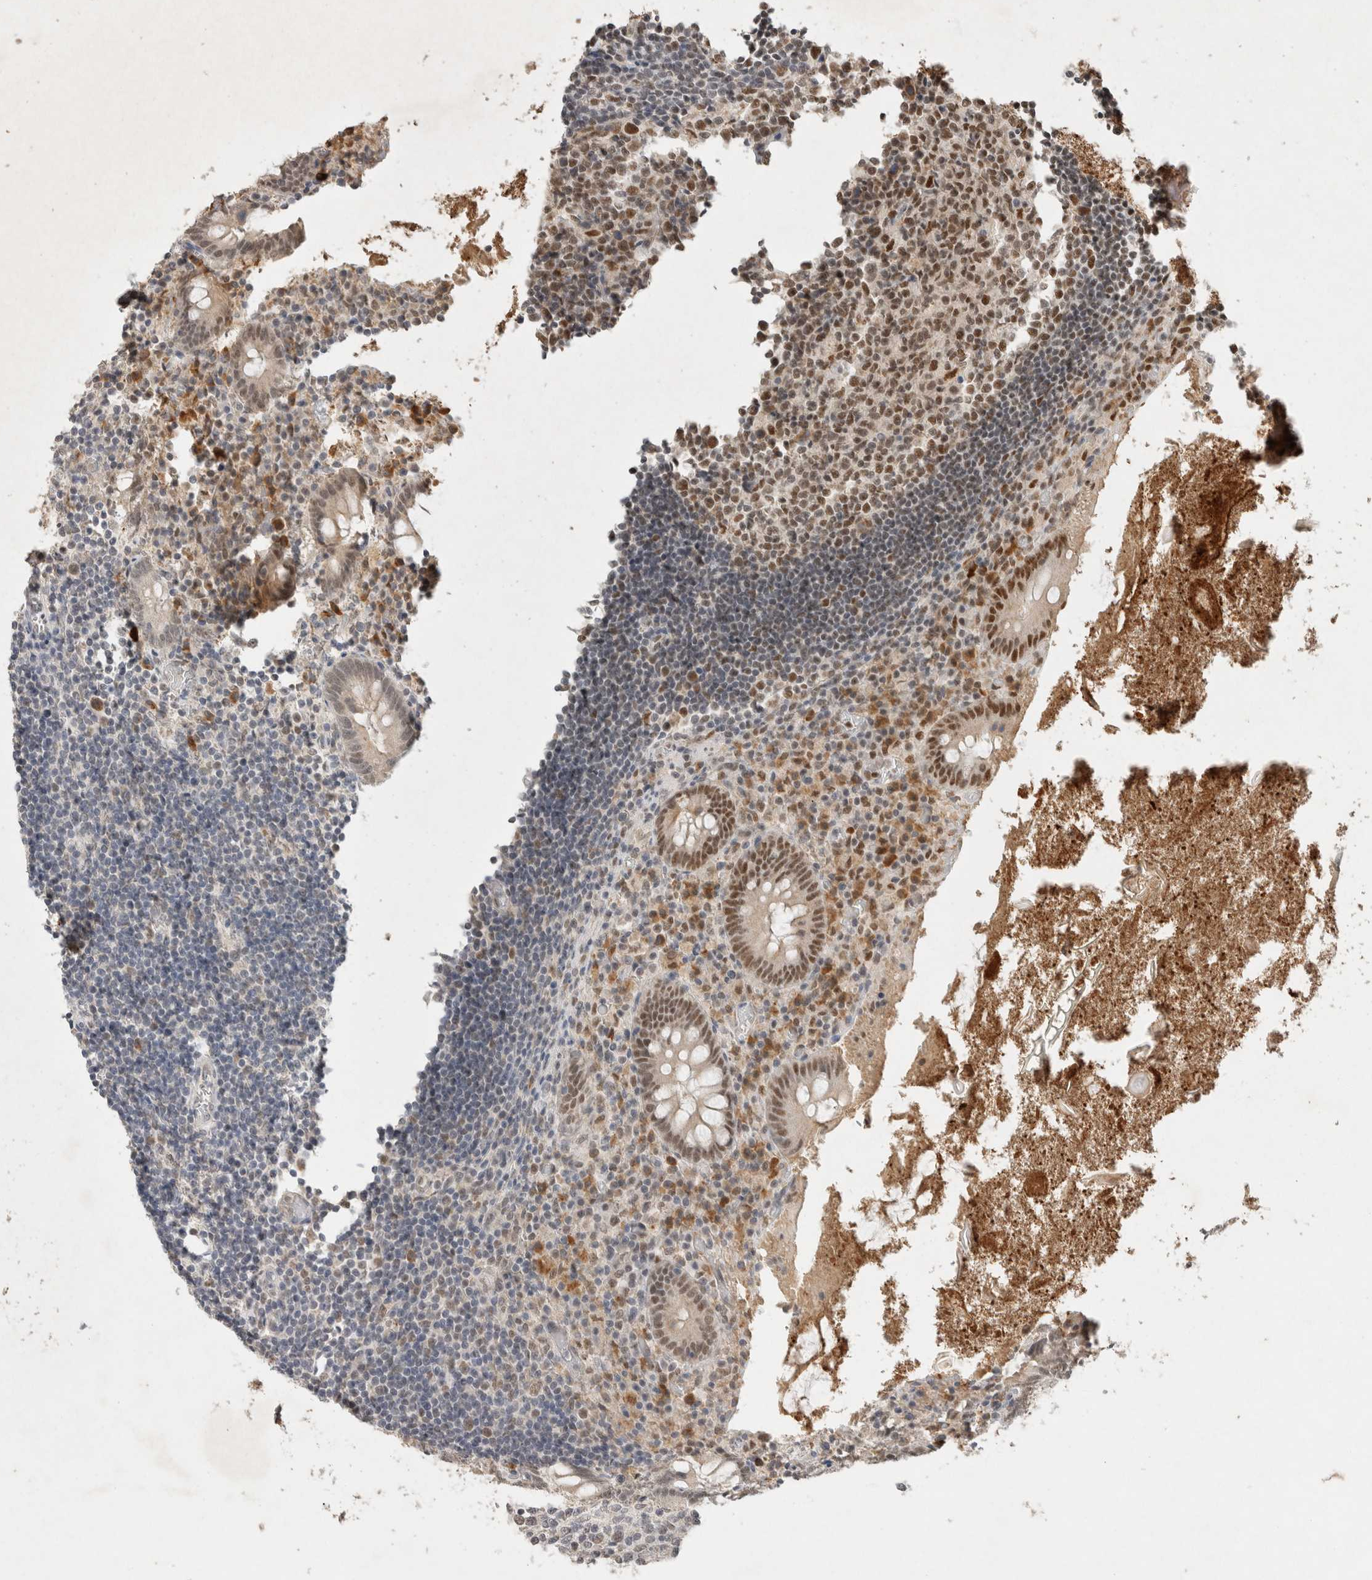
{"staining": {"intensity": "strong", "quantity": ">75%", "location": "nuclear"}, "tissue": "appendix", "cell_type": "Glandular cells", "image_type": "normal", "snomed": [{"axis": "morphology", "description": "Normal tissue, NOS"}, {"axis": "topography", "description": "Appendix"}], "caption": "About >75% of glandular cells in unremarkable appendix demonstrate strong nuclear protein expression as visualized by brown immunohistochemical staining.", "gene": "DDX42", "patient": {"sex": "female", "age": 17}}